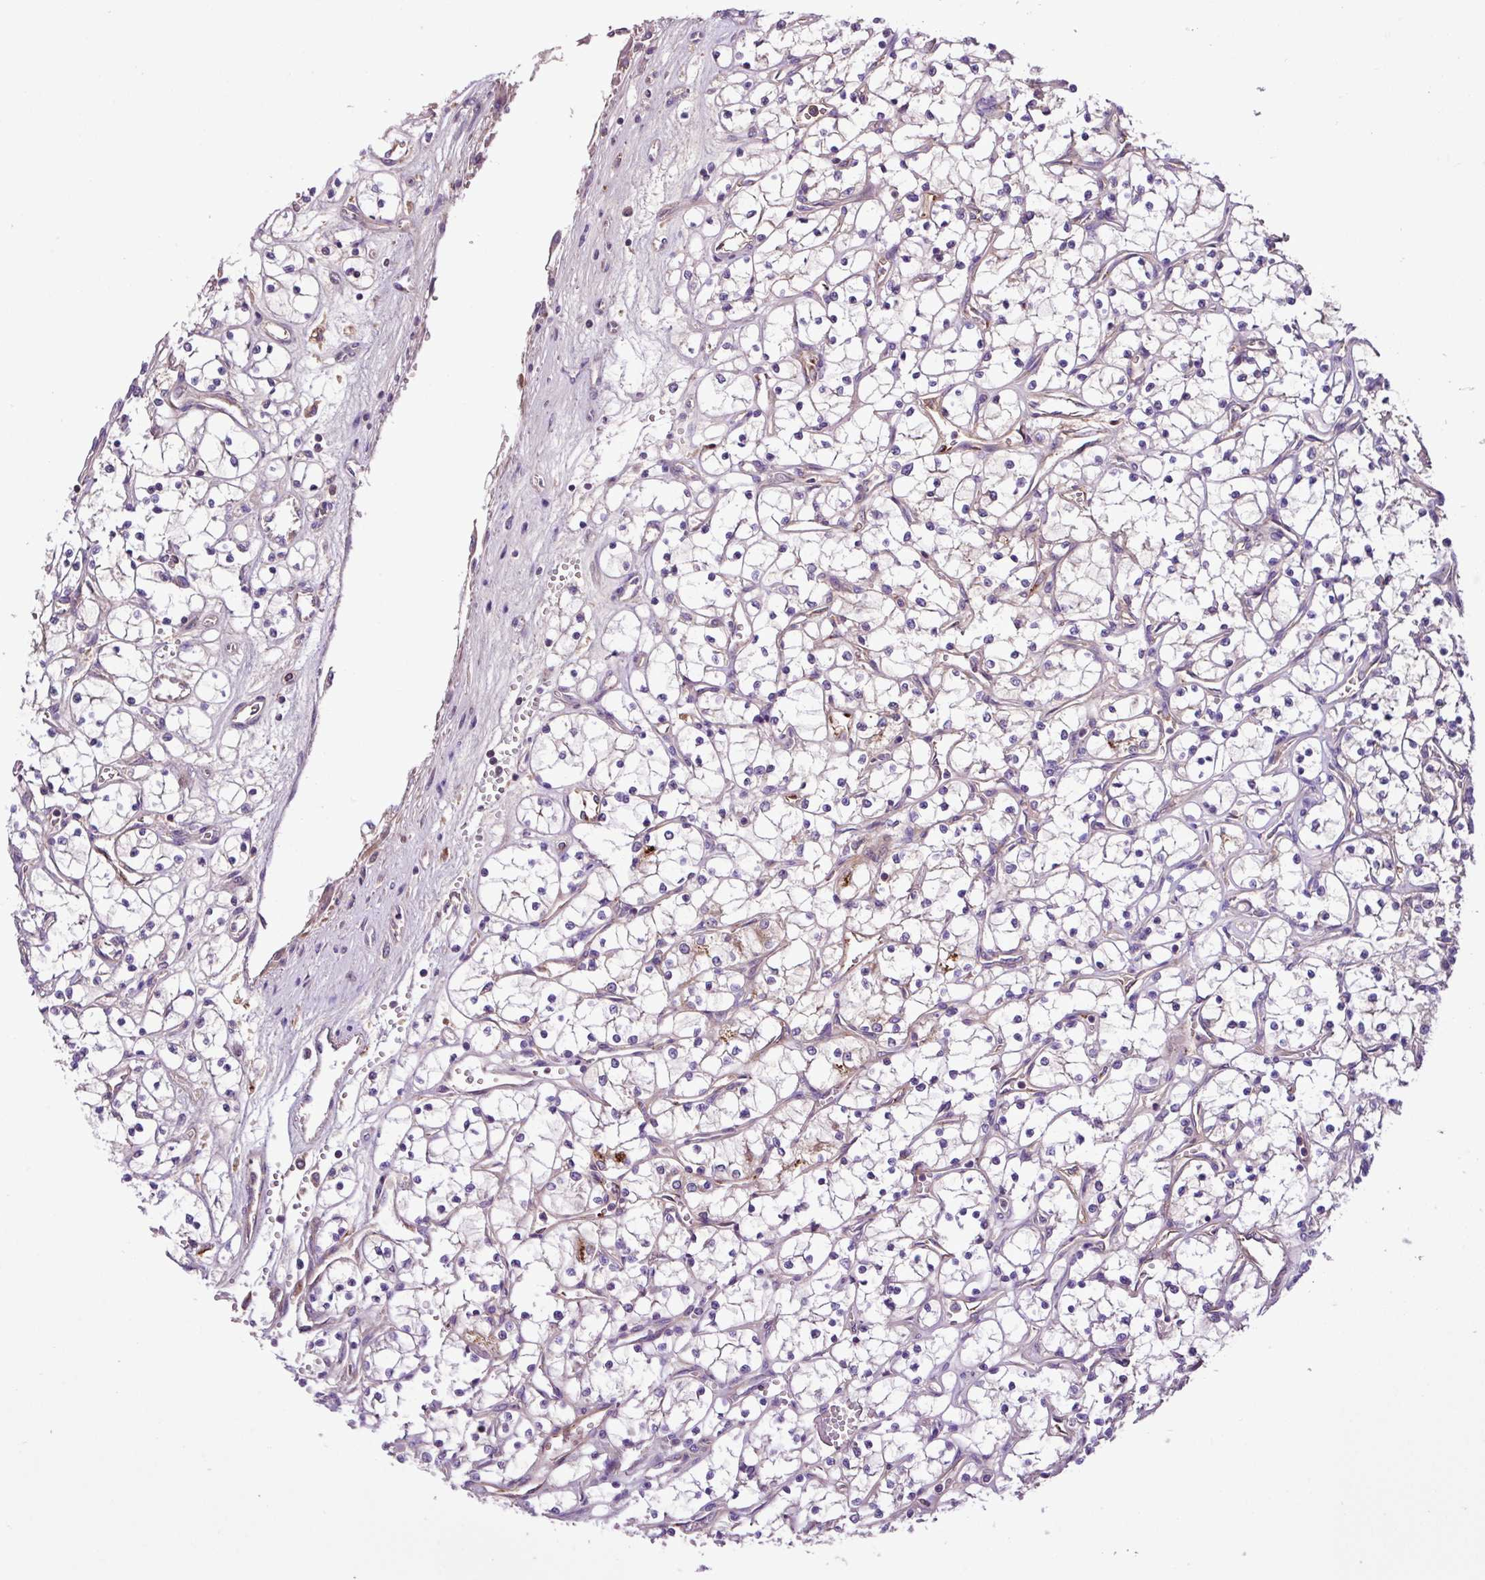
{"staining": {"intensity": "negative", "quantity": "none", "location": "none"}, "tissue": "renal cancer", "cell_type": "Tumor cells", "image_type": "cancer", "snomed": [{"axis": "morphology", "description": "Adenocarcinoma, NOS"}, {"axis": "topography", "description": "Kidney"}], "caption": "DAB immunohistochemical staining of renal cancer (adenocarcinoma) demonstrates no significant positivity in tumor cells.", "gene": "ZNF266", "patient": {"sex": "female", "age": 69}}